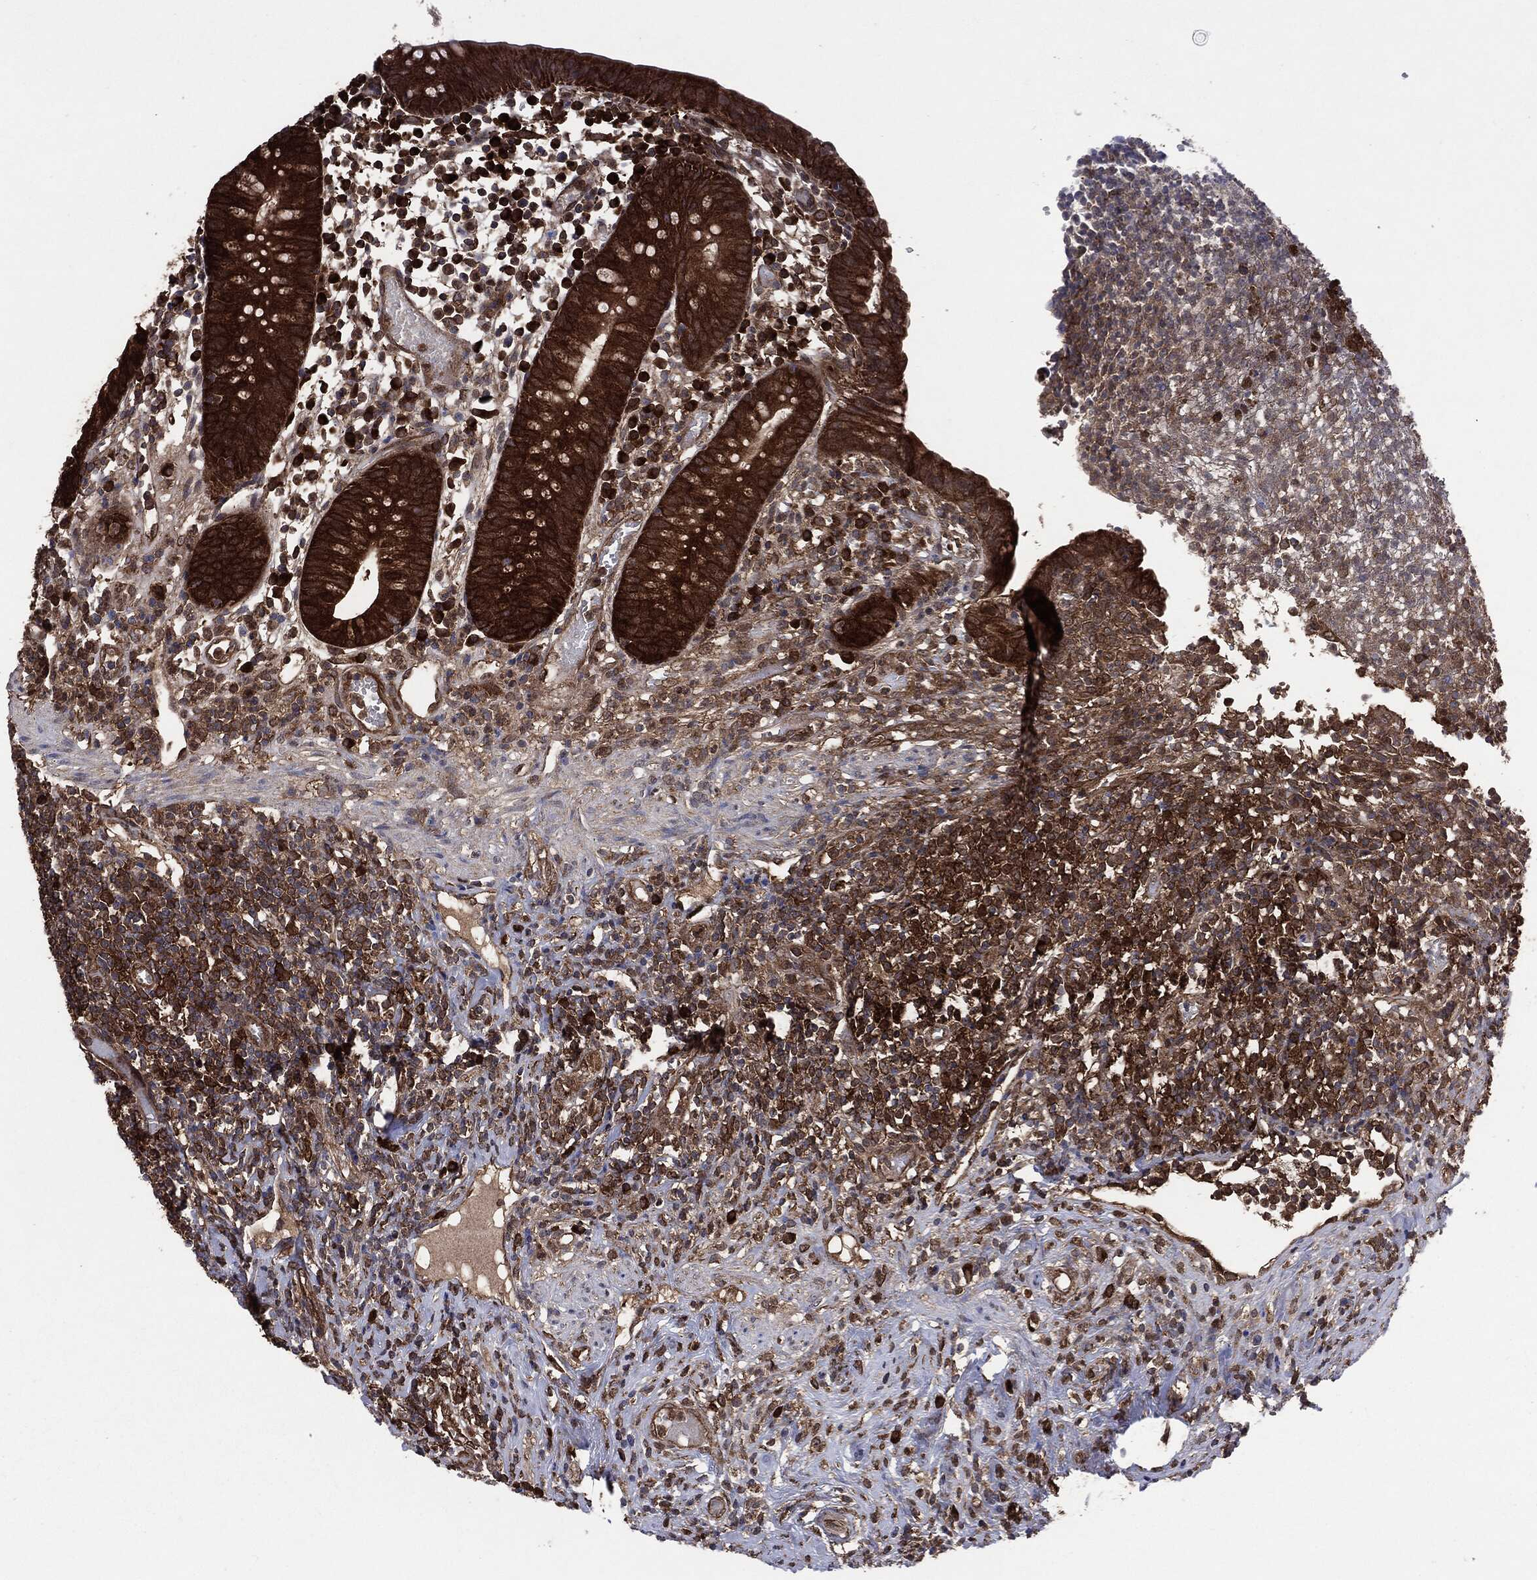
{"staining": {"intensity": "strong", "quantity": ">75%", "location": "cytoplasmic/membranous"}, "tissue": "appendix", "cell_type": "Glandular cells", "image_type": "normal", "snomed": [{"axis": "morphology", "description": "Normal tissue, NOS"}, {"axis": "topography", "description": "Appendix"}], "caption": "Appendix stained for a protein reveals strong cytoplasmic/membranous positivity in glandular cells. Using DAB (3,3'-diaminobenzidine) (brown) and hematoxylin (blue) stains, captured at high magnification using brightfield microscopy.", "gene": "NME1", "patient": {"sex": "female", "age": 40}}